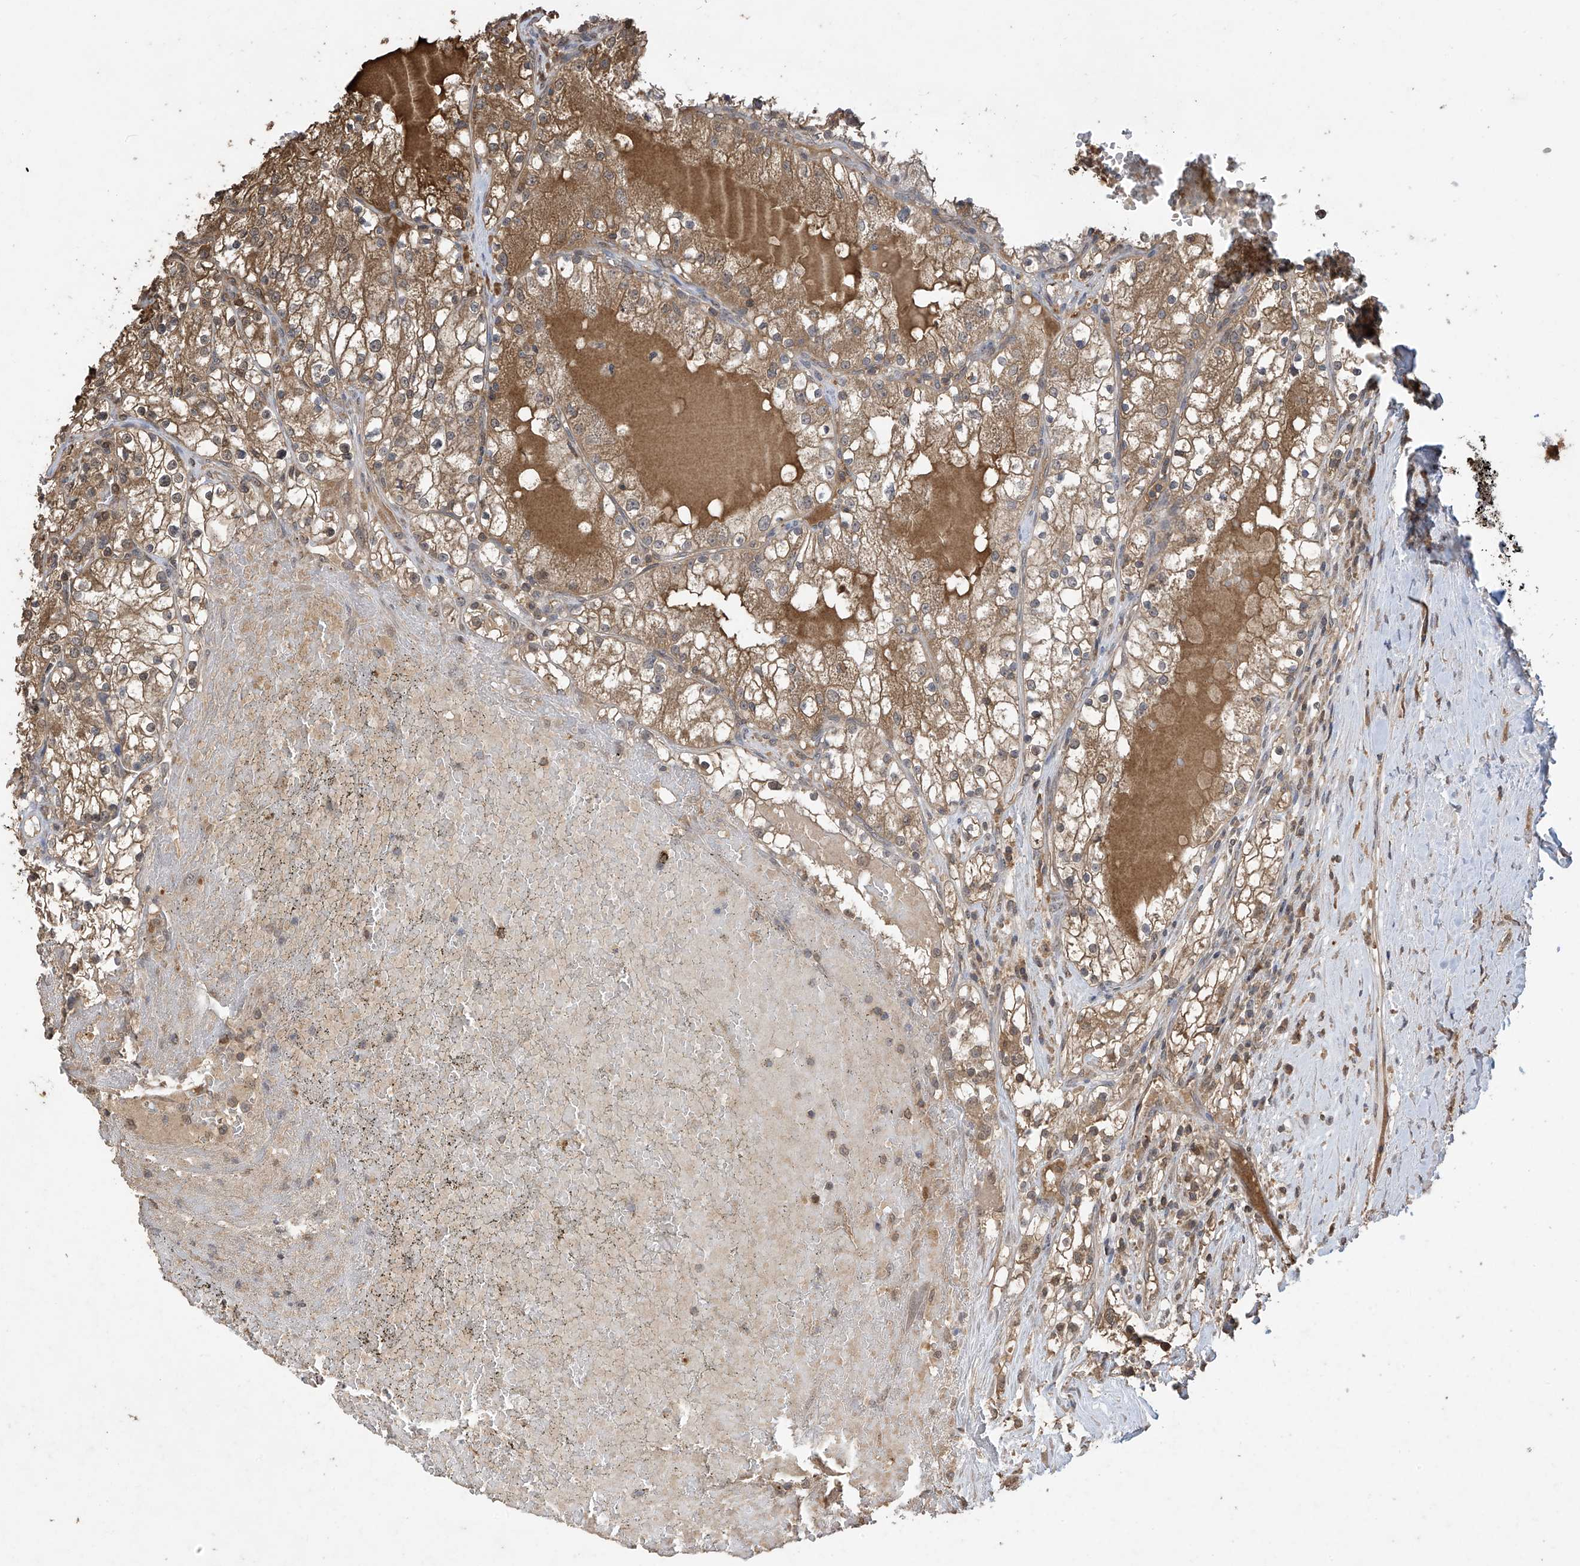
{"staining": {"intensity": "moderate", "quantity": ">75%", "location": "cytoplasmic/membranous"}, "tissue": "renal cancer", "cell_type": "Tumor cells", "image_type": "cancer", "snomed": [{"axis": "morphology", "description": "Normal tissue, NOS"}, {"axis": "morphology", "description": "Adenocarcinoma, NOS"}, {"axis": "topography", "description": "Kidney"}], "caption": "This is an image of immunohistochemistry staining of renal cancer, which shows moderate positivity in the cytoplasmic/membranous of tumor cells.", "gene": "PNPT1", "patient": {"sex": "male", "age": 68}}